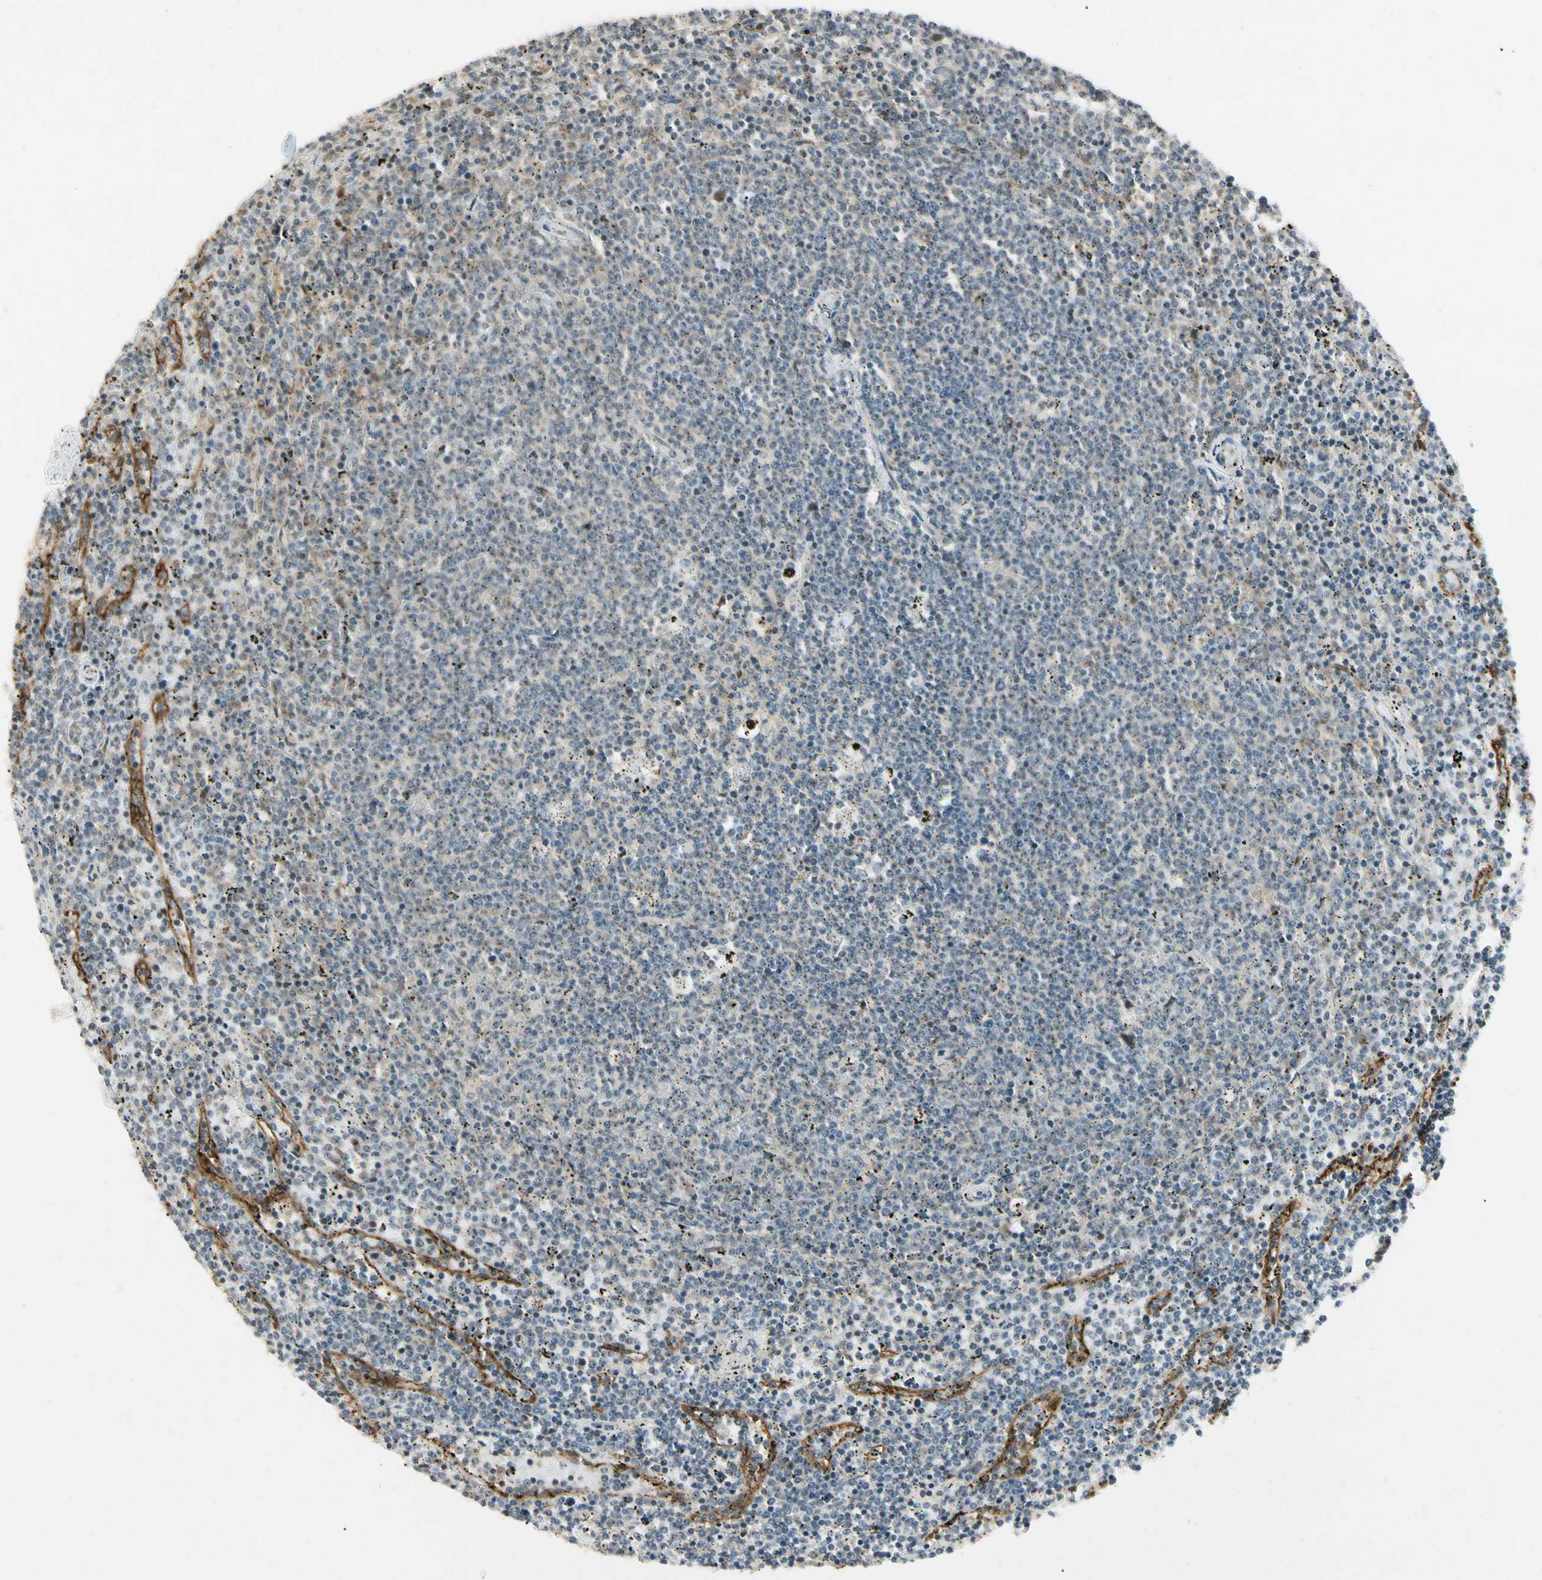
{"staining": {"intensity": "negative", "quantity": "none", "location": "none"}, "tissue": "lymphoma", "cell_type": "Tumor cells", "image_type": "cancer", "snomed": [{"axis": "morphology", "description": "Malignant lymphoma, non-Hodgkin's type, Low grade"}, {"axis": "topography", "description": "Spleen"}], "caption": "Image shows no protein staining in tumor cells of lymphoma tissue. The staining was performed using DAB to visualize the protein expression in brown, while the nuclei were stained in blue with hematoxylin (Magnification: 20x).", "gene": "FNDC3B", "patient": {"sex": "female", "age": 50}}